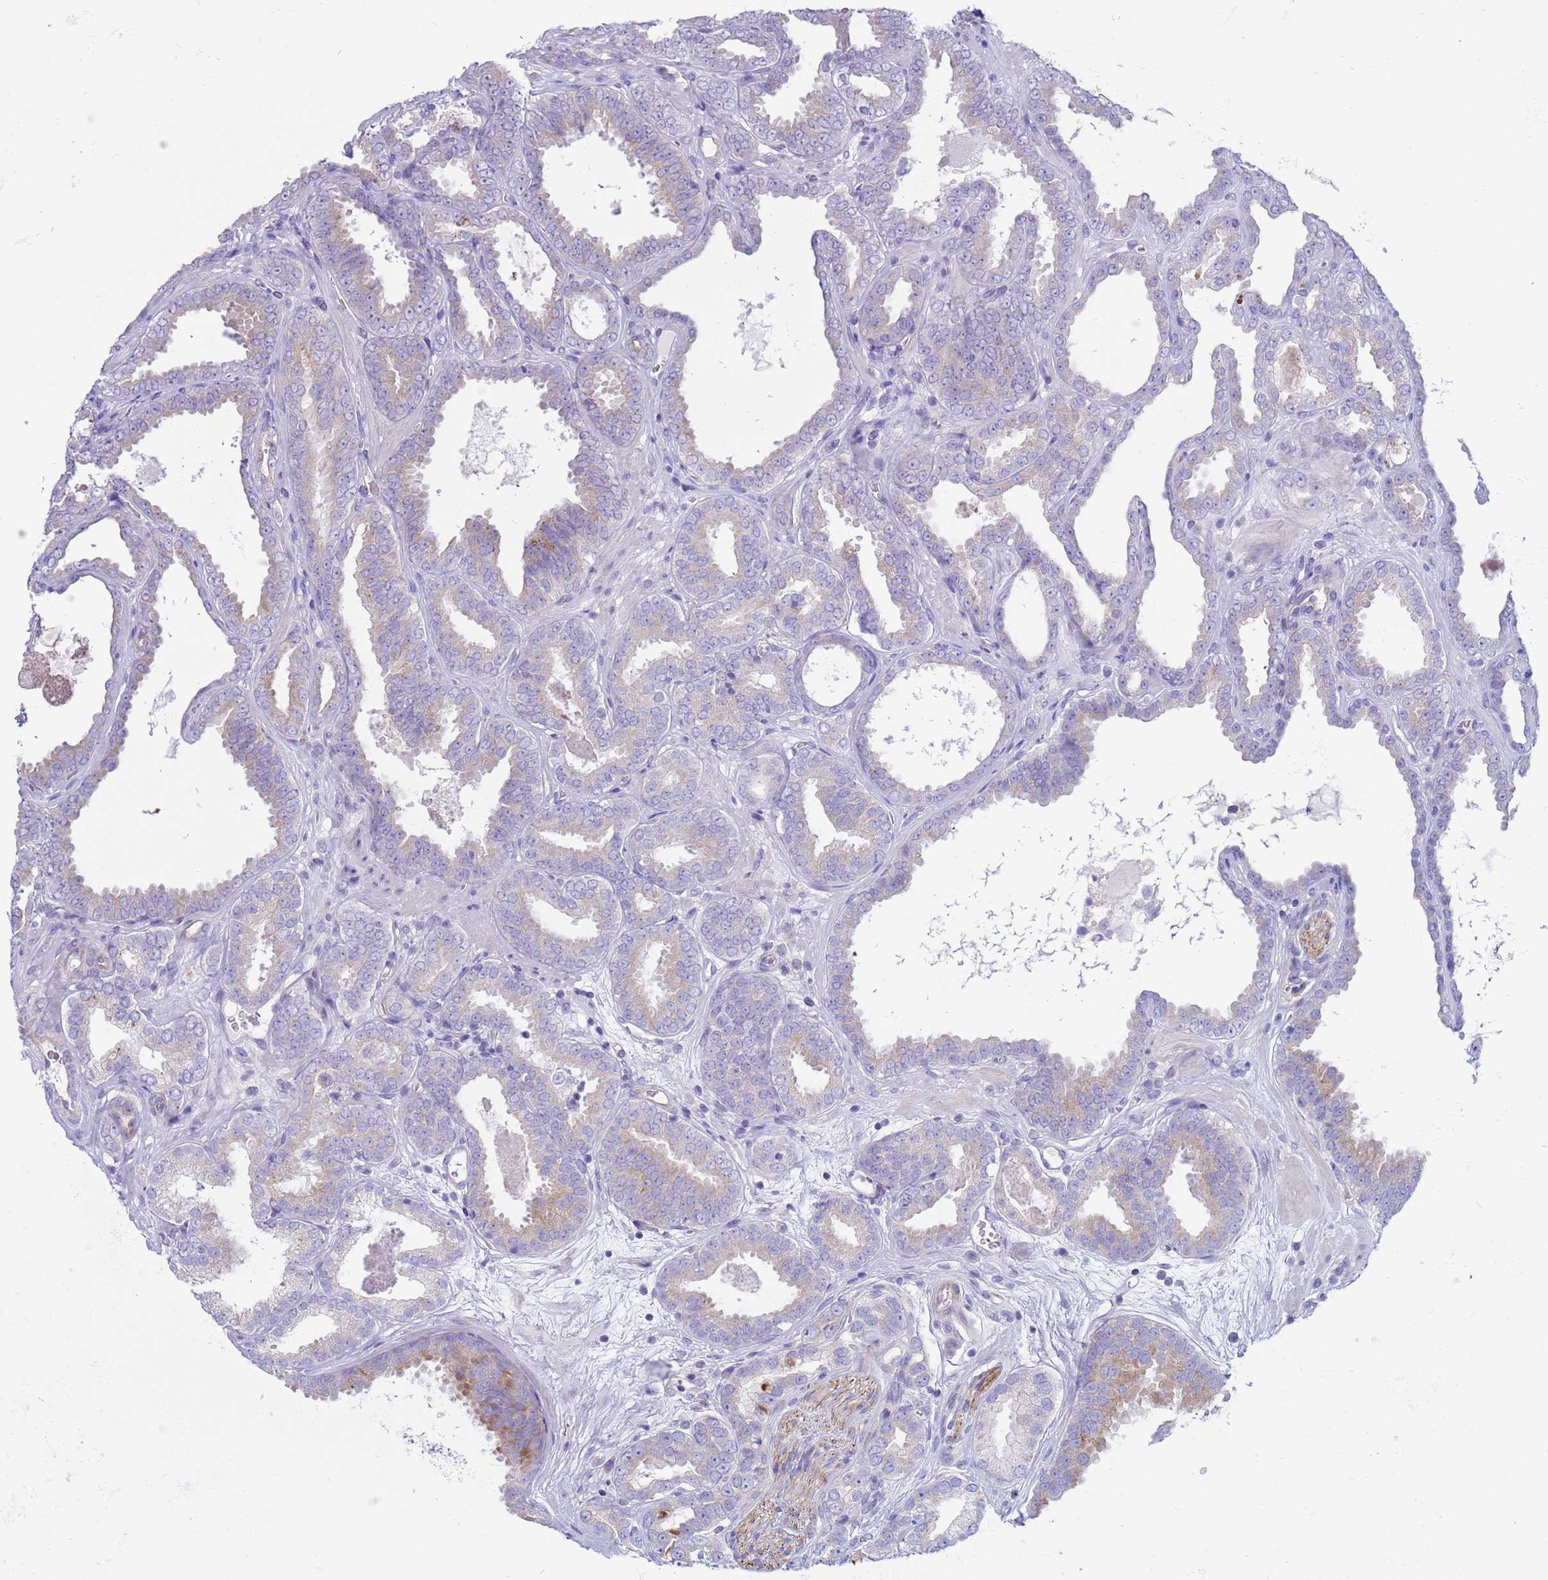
{"staining": {"intensity": "weak", "quantity": "25%-75%", "location": "cytoplasmic/membranous"}, "tissue": "prostate cancer", "cell_type": "Tumor cells", "image_type": "cancer", "snomed": [{"axis": "morphology", "description": "Adenocarcinoma, High grade"}, {"axis": "topography", "description": "Prostate"}], "caption": "A brown stain shows weak cytoplasmic/membranous positivity of a protein in human prostate high-grade adenocarcinoma tumor cells. (DAB (3,3'-diaminobenzidine) = brown stain, brightfield microscopy at high magnification).", "gene": "CST4", "patient": {"sex": "male", "age": 72}}